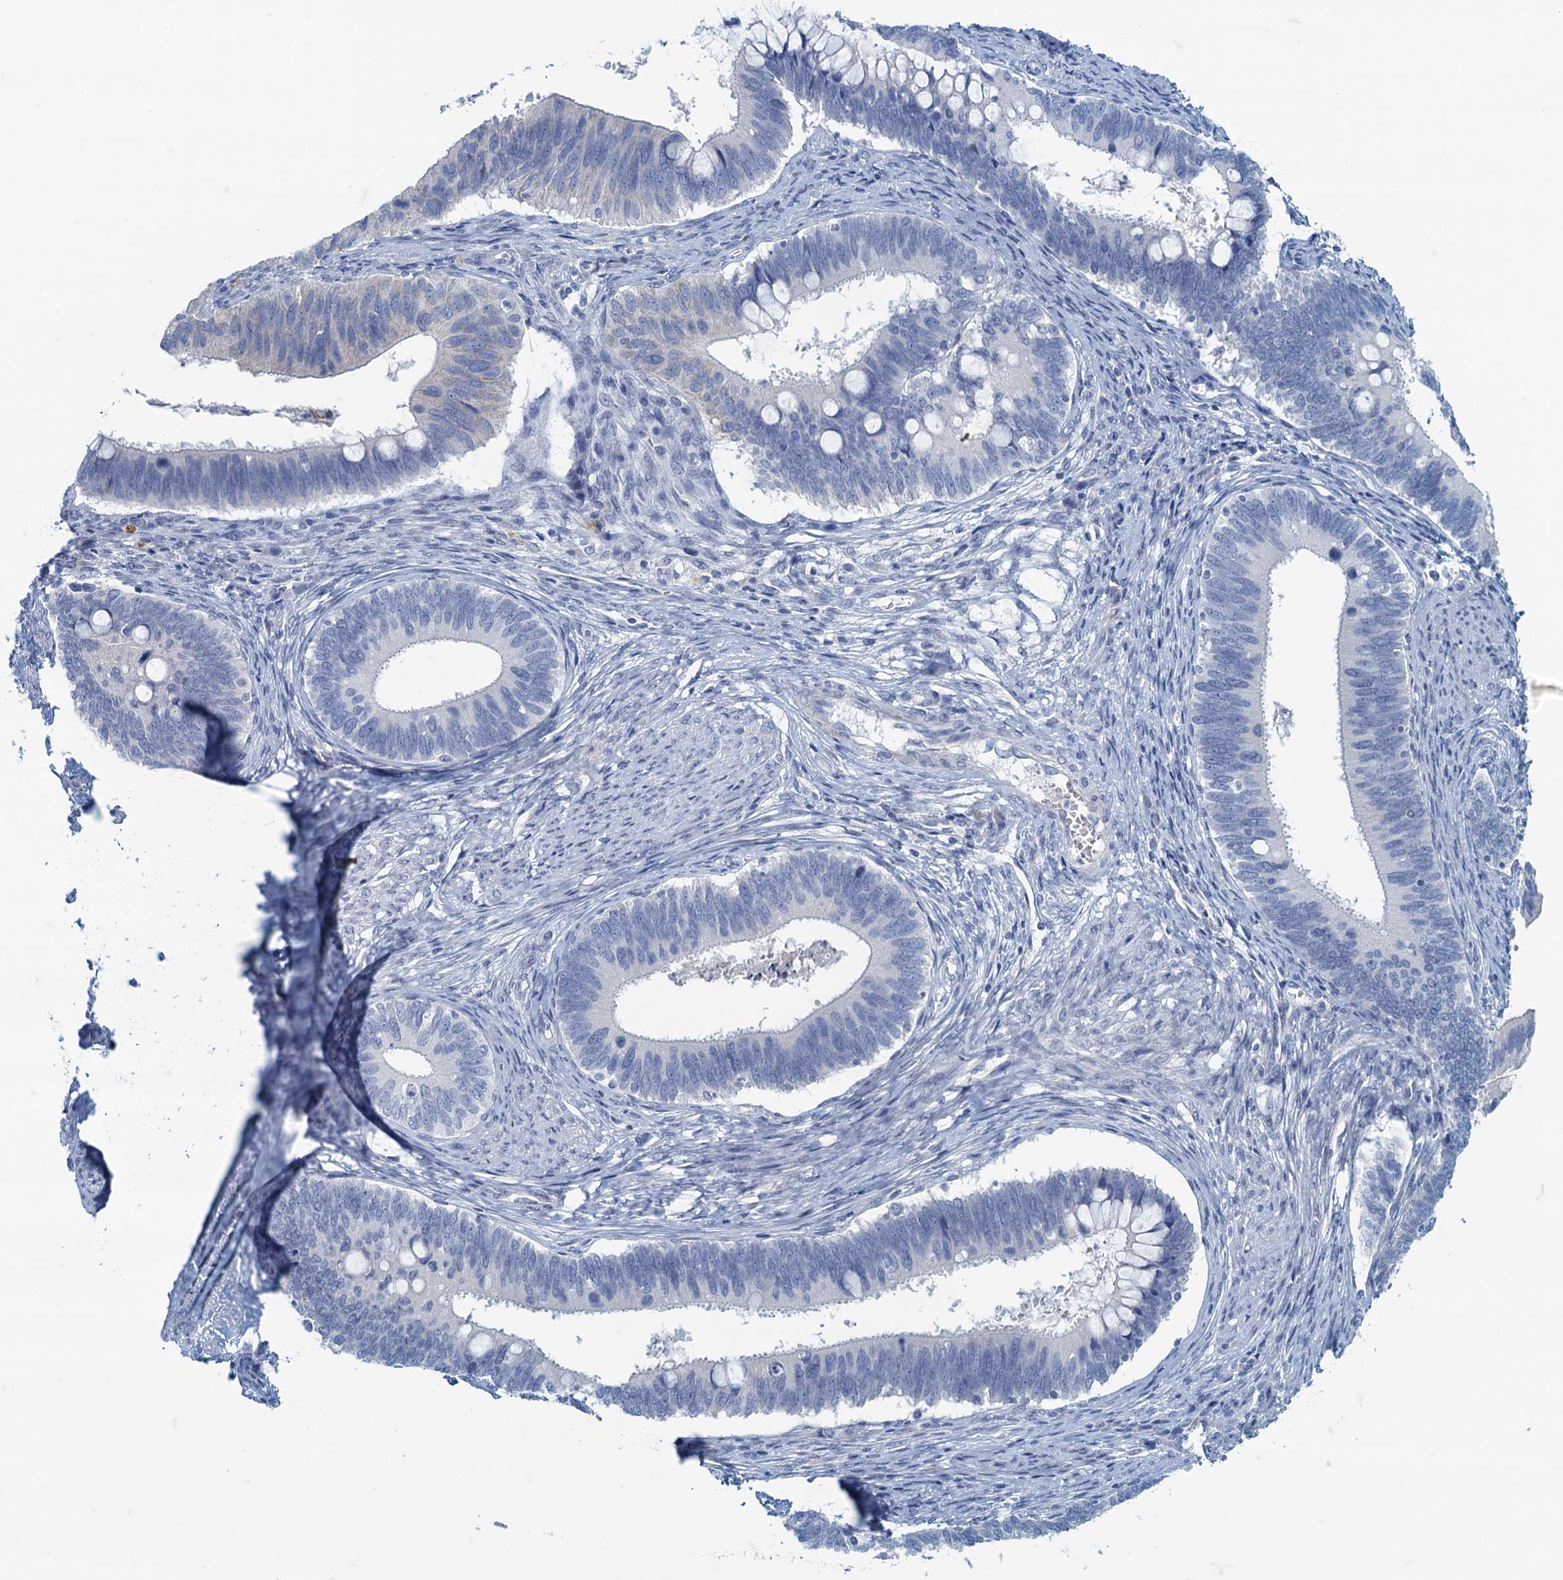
{"staining": {"intensity": "negative", "quantity": "none", "location": "none"}, "tissue": "cervical cancer", "cell_type": "Tumor cells", "image_type": "cancer", "snomed": [{"axis": "morphology", "description": "Adenocarcinoma, NOS"}, {"axis": "topography", "description": "Cervix"}], "caption": "Tumor cells show no significant protein positivity in cervical adenocarcinoma.", "gene": "MAP1LC3A", "patient": {"sex": "female", "age": 42}}